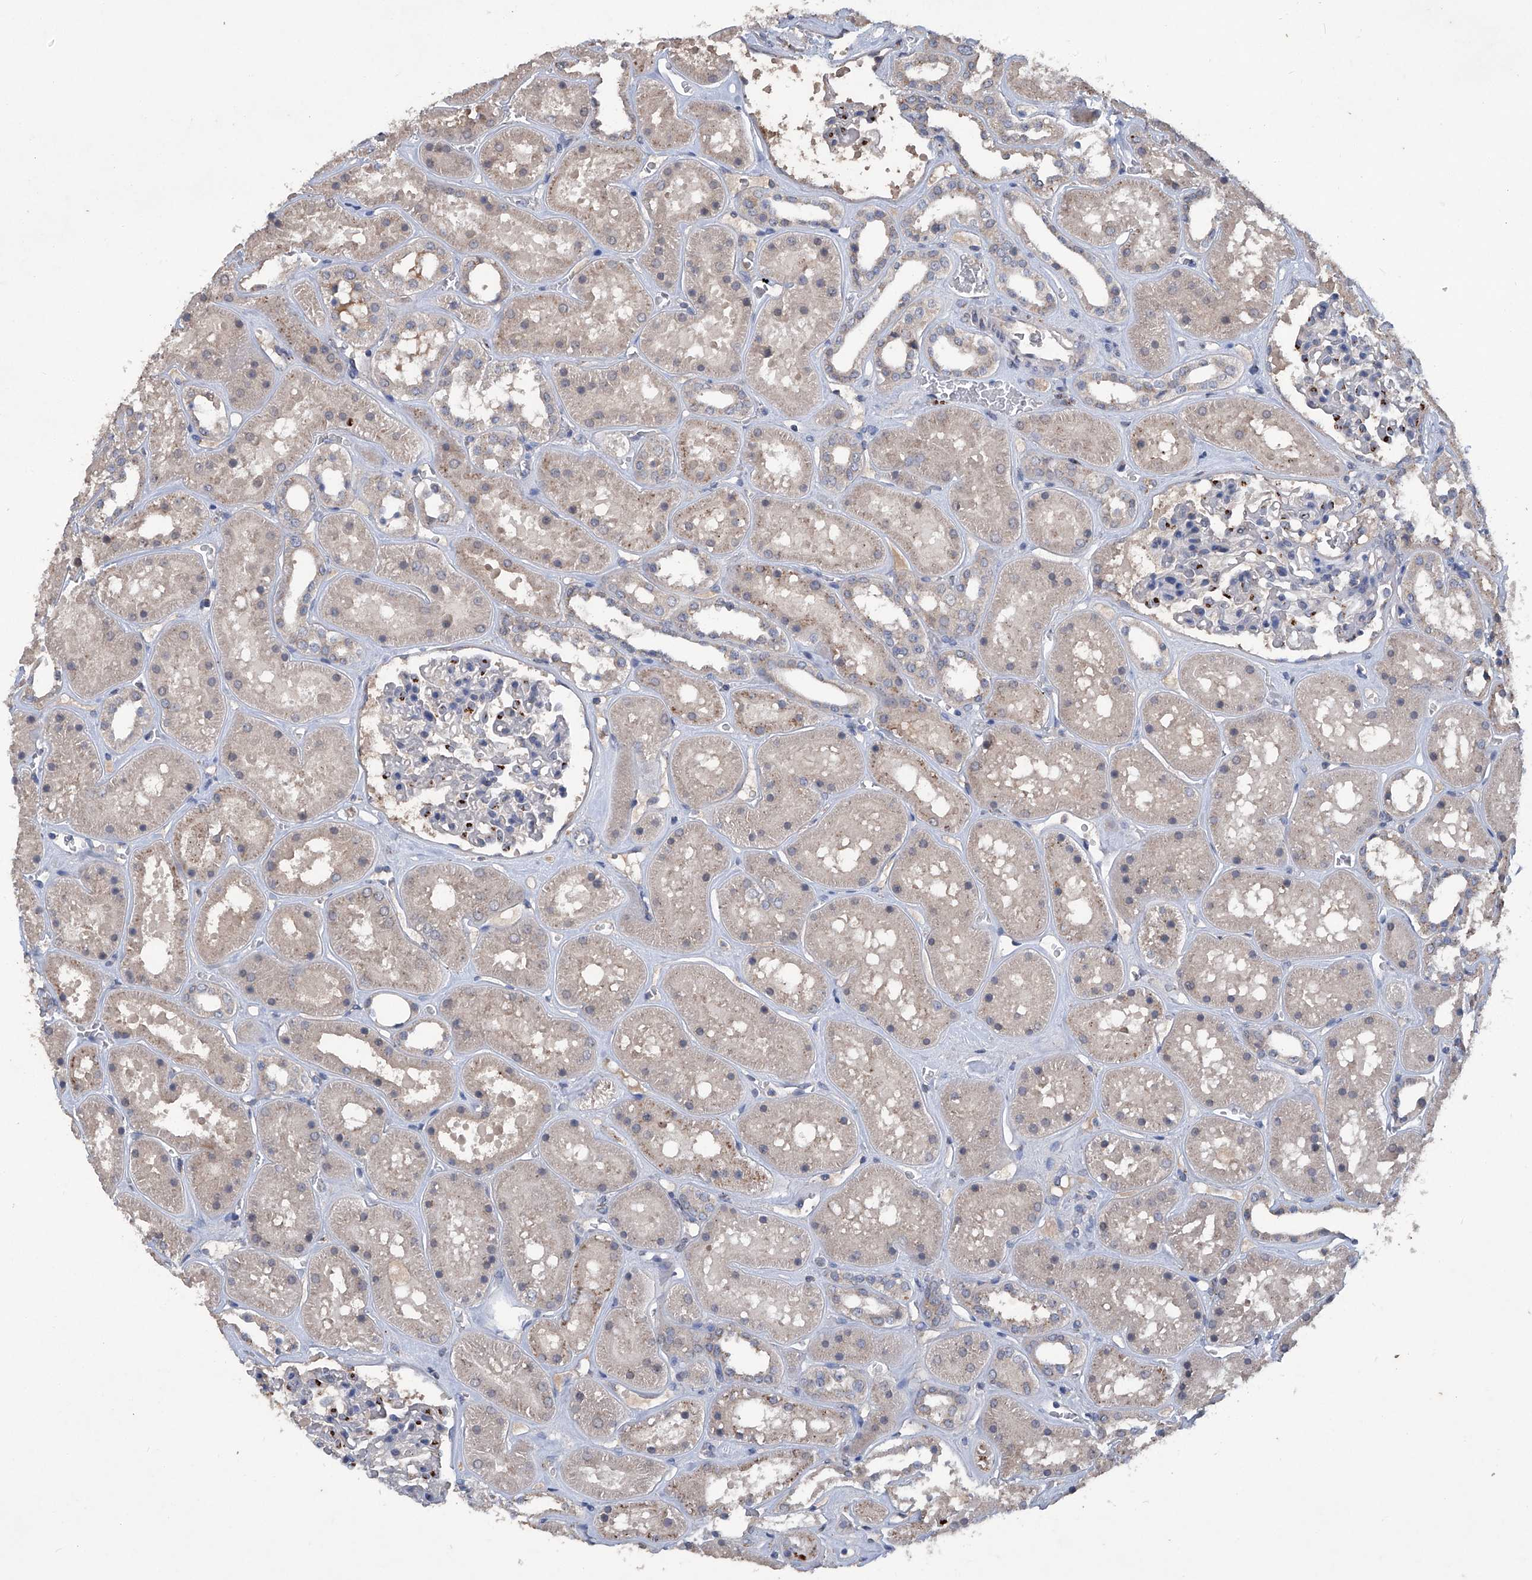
{"staining": {"intensity": "negative", "quantity": "none", "location": "none"}, "tissue": "kidney", "cell_type": "Cells in glomeruli", "image_type": "normal", "snomed": [{"axis": "morphology", "description": "Normal tissue, NOS"}, {"axis": "topography", "description": "Kidney"}], "caption": "DAB immunohistochemical staining of unremarkable kidney reveals no significant staining in cells in glomeruli. Nuclei are stained in blue.", "gene": "PCSK5", "patient": {"sex": "female", "age": 41}}